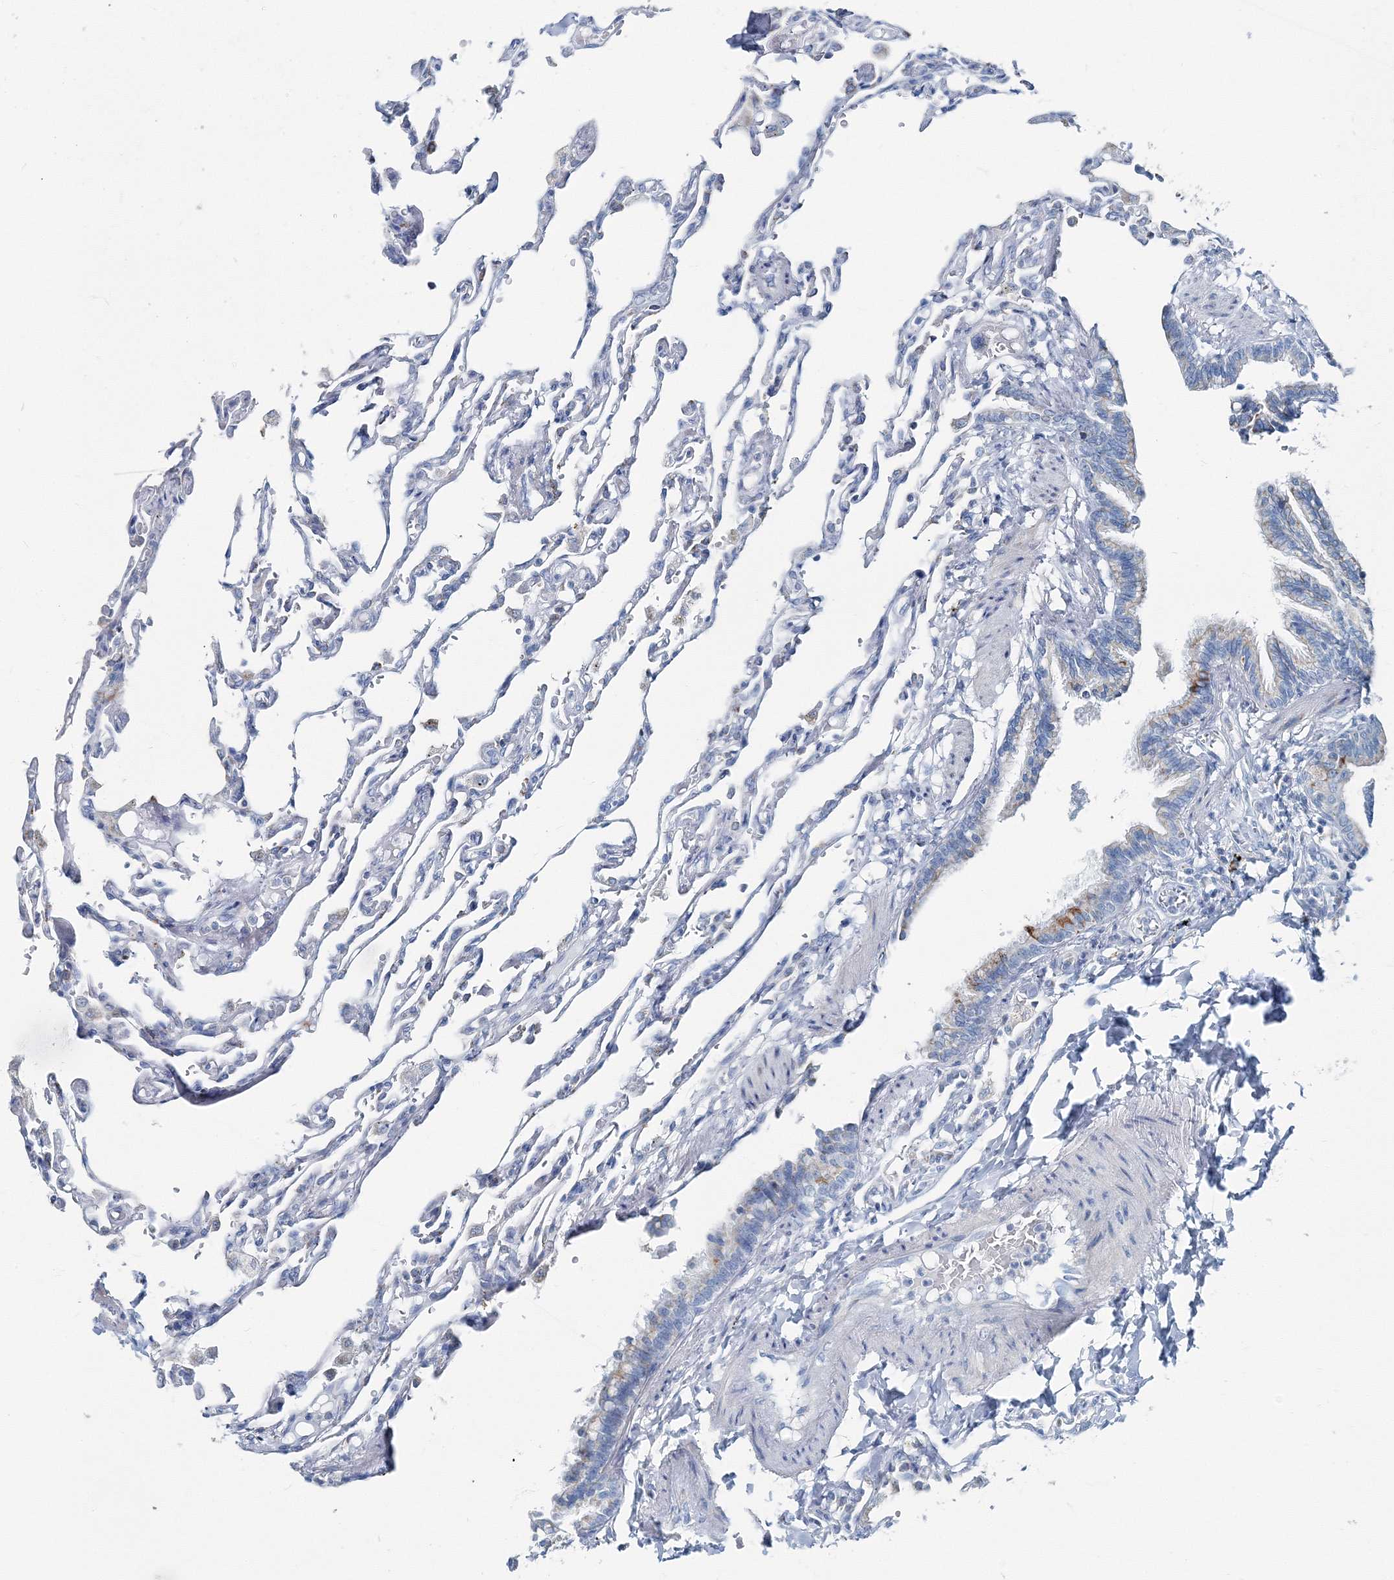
{"staining": {"intensity": "negative", "quantity": "none", "location": "none"}, "tissue": "lung", "cell_type": "Alveolar cells", "image_type": "normal", "snomed": [{"axis": "morphology", "description": "Normal tissue, NOS"}, {"axis": "topography", "description": "Lung"}], "caption": "IHC photomicrograph of normal human lung stained for a protein (brown), which shows no positivity in alveolar cells. (Brightfield microscopy of DAB immunohistochemistry (IHC) at high magnification).", "gene": "GABARAPL2", "patient": {"sex": "male", "age": 21}}